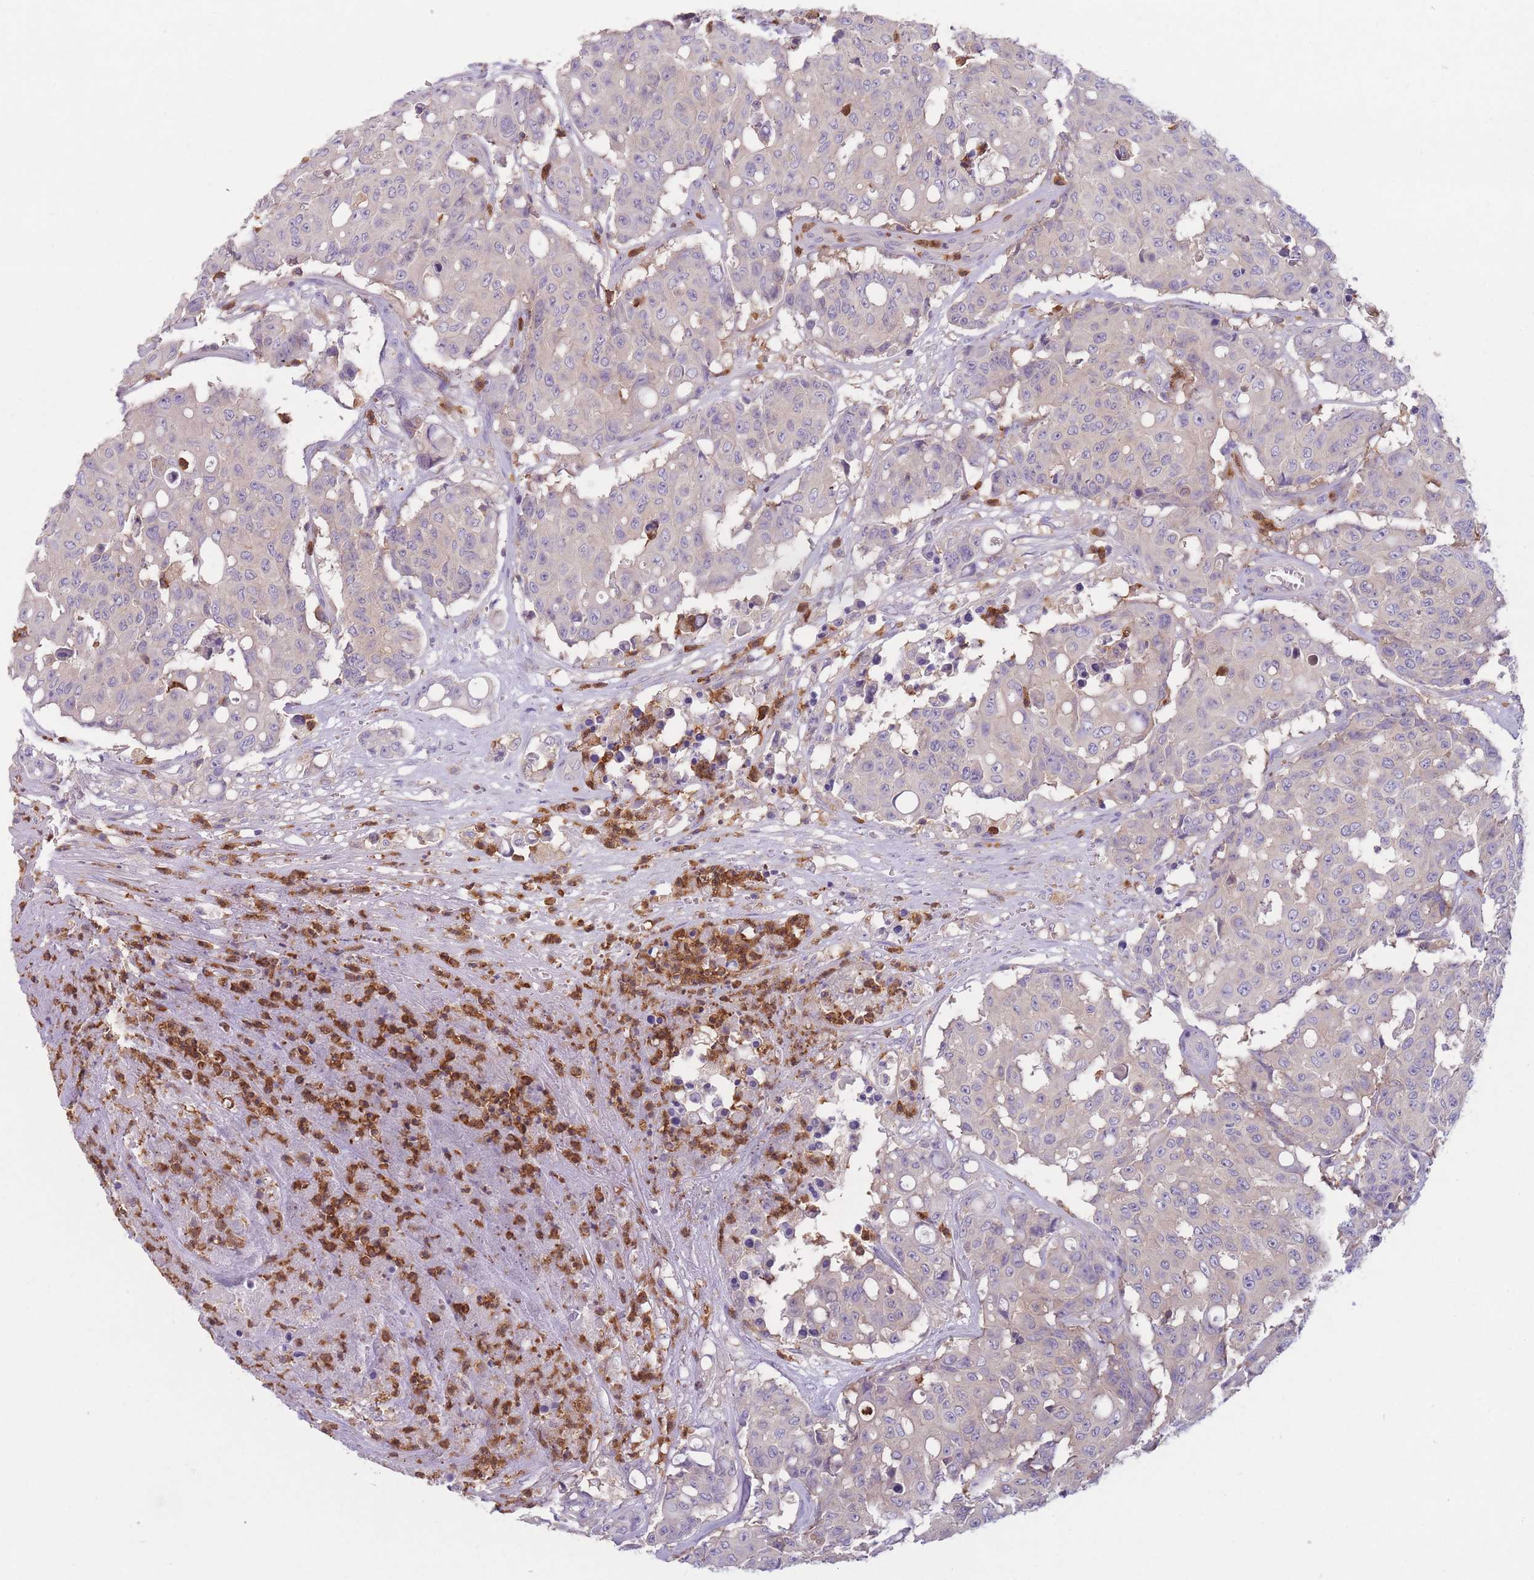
{"staining": {"intensity": "negative", "quantity": "none", "location": "none"}, "tissue": "colorectal cancer", "cell_type": "Tumor cells", "image_type": "cancer", "snomed": [{"axis": "morphology", "description": "Adenocarcinoma, NOS"}, {"axis": "topography", "description": "Colon"}], "caption": "This image is of adenocarcinoma (colorectal) stained with immunohistochemistry to label a protein in brown with the nuclei are counter-stained blue. There is no expression in tumor cells.", "gene": "ST3GAL4", "patient": {"sex": "male", "age": 51}}